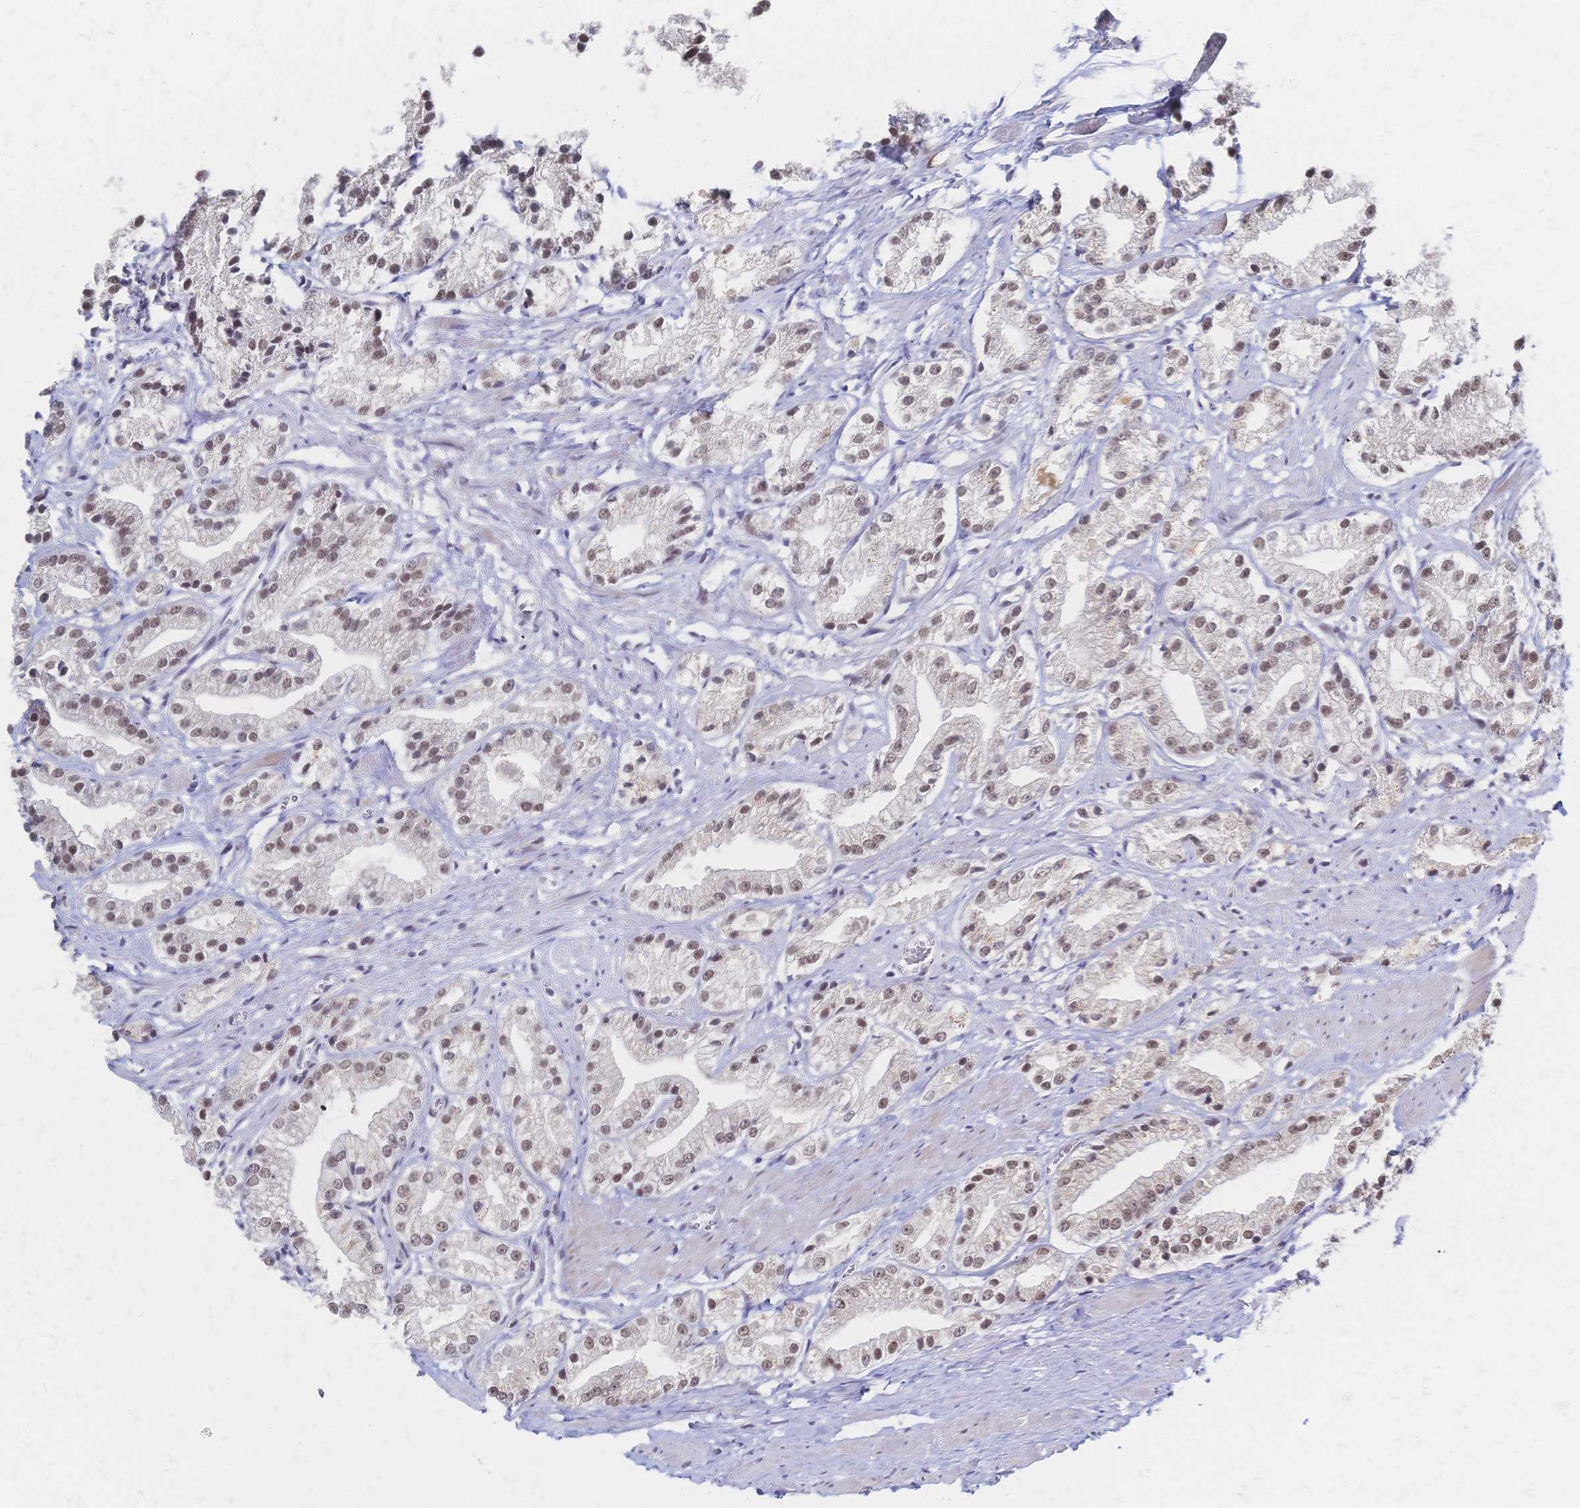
{"staining": {"intensity": "weak", "quantity": ">75%", "location": "nuclear"}, "tissue": "prostate cancer", "cell_type": "Tumor cells", "image_type": "cancer", "snomed": [{"axis": "morphology", "description": "Adenocarcinoma, Low grade"}, {"axis": "topography", "description": "Prostate"}], "caption": "Protein staining demonstrates weak nuclear positivity in about >75% of tumor cells in prostate cancer (low-grade adenocarcinoma).", "gene": "NELFA", "patient": {"sex": "male", "age": 69}}